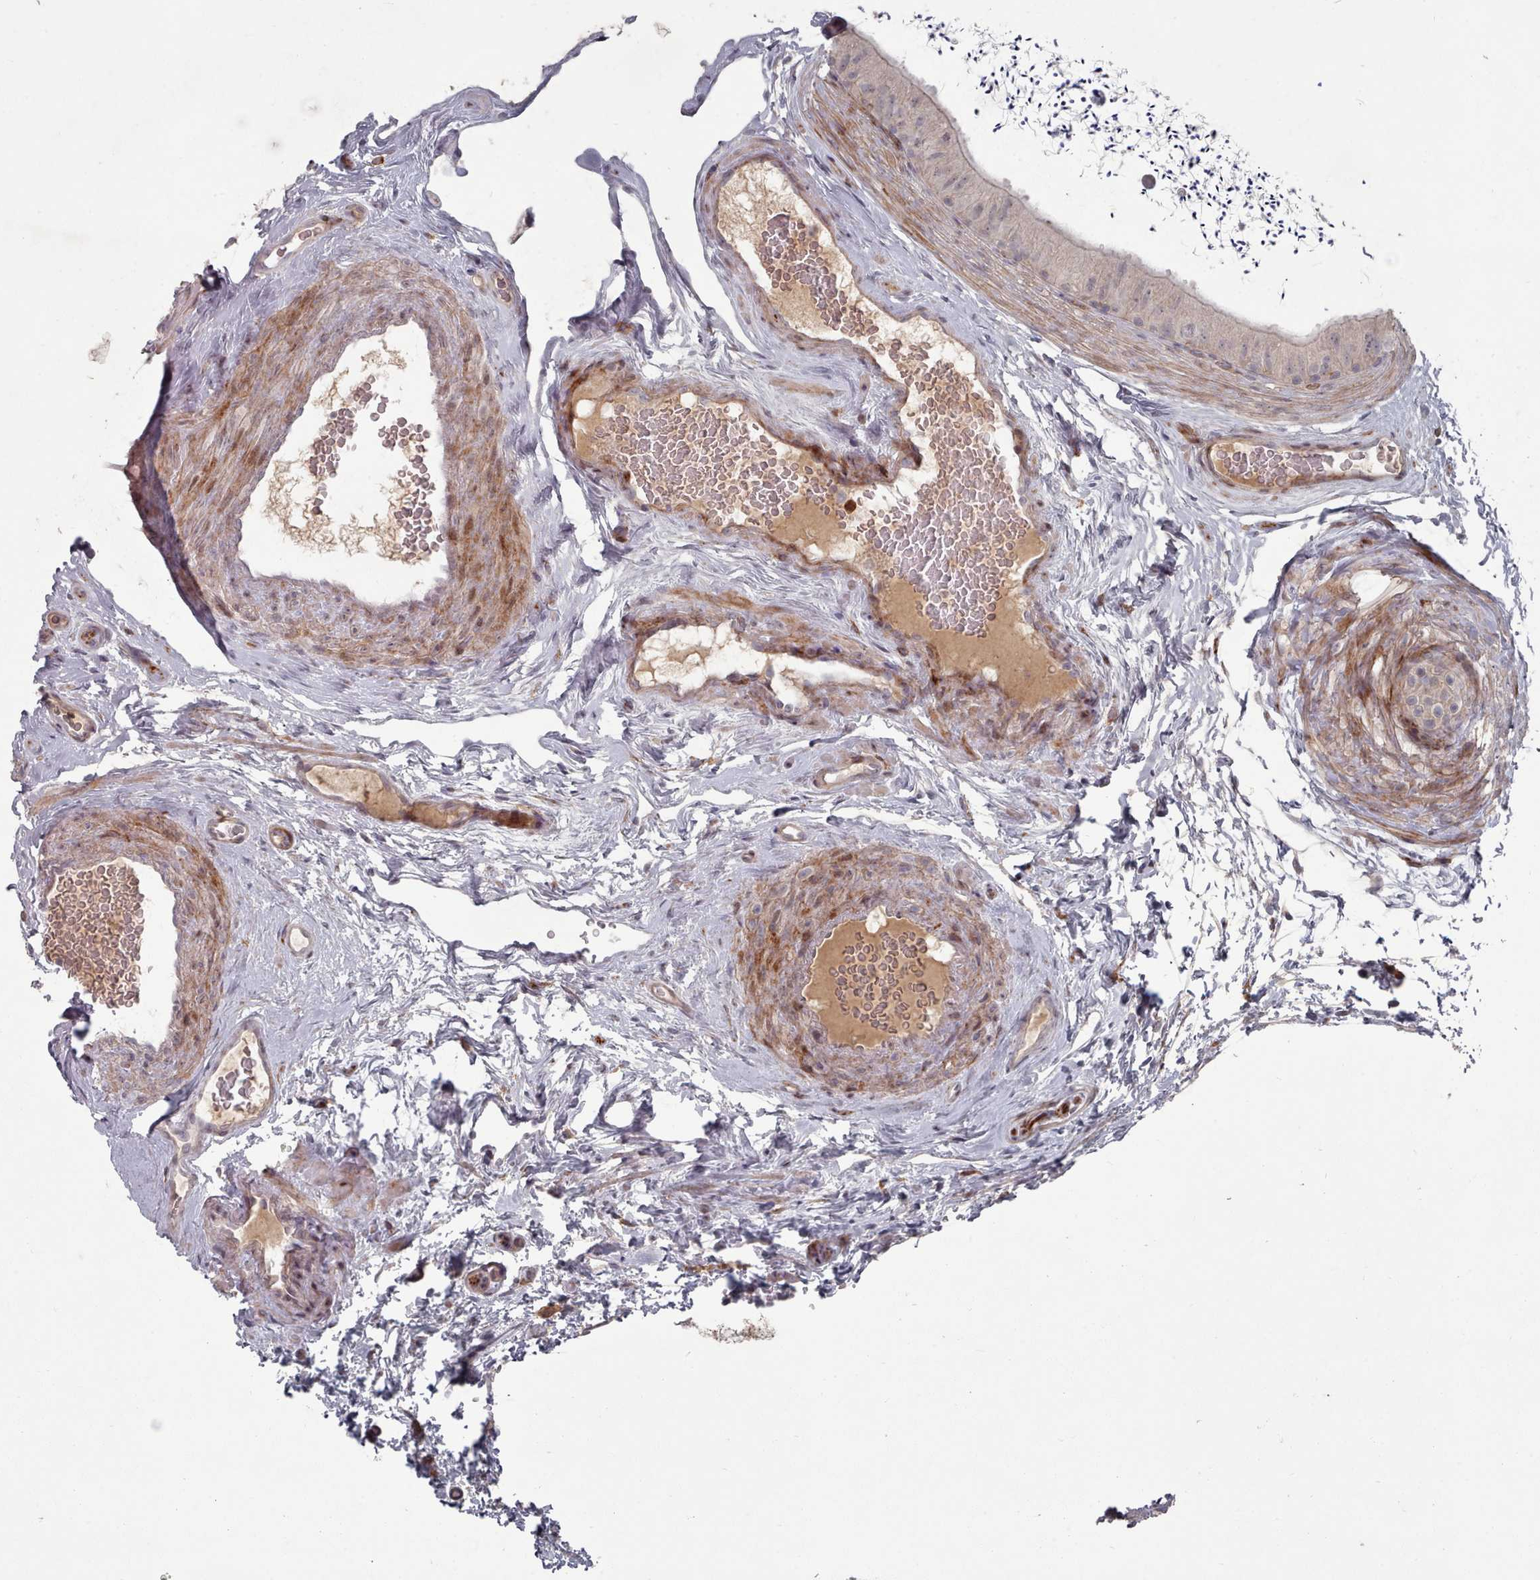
{"staining": {"intensity": "weak", "quantity": "<25%", "location": "cytoplasmic/membranous"}, "tissue": "epididymis", "cell_type": "Glandular cells", "image_type": "normal", "snomed": [{"axis": "morphology", "description": "Normal tissue, NOS"}, {"axis": "topography", "description": "Epididymis"}], "caption": "Immunohistochemistry (IHC) of normal epididymis demonstrates no positivity in glandular cells.", "gene": "COL8A2", "patient": {"sex": "male", "age": 50}}